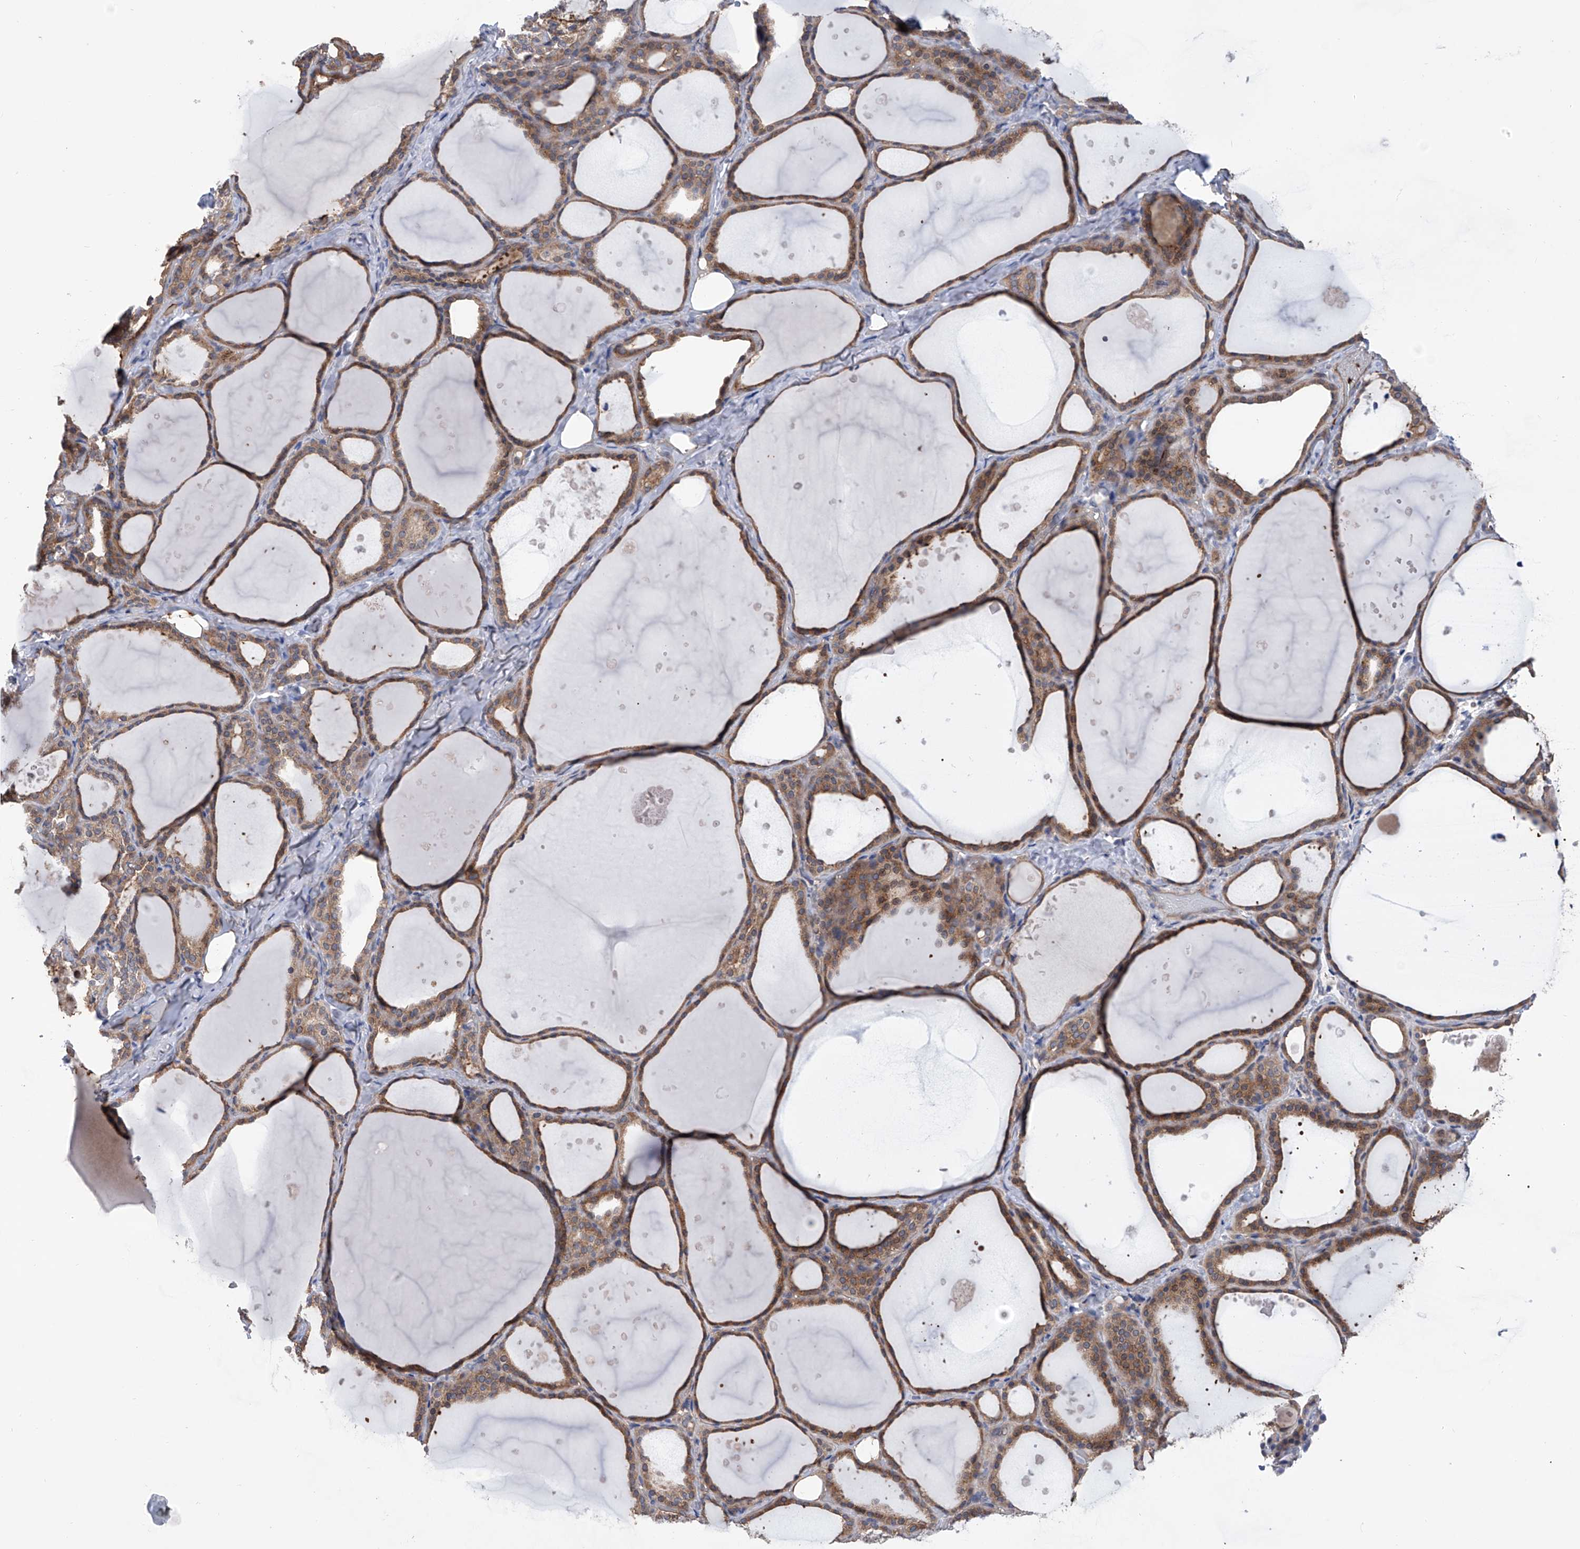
{"staining": {"intensity": "moderate", "quantity": ">75%", "location": "cytoplasmic/membranous"}, "tissue": "thyroid gland", "cell_type": "Glandular cells", "image_type": "normal", "snomed": [{"axis": "morphology", "description": "Normal tissue, NOS"}, {"axis": "topography", "description": "Thyroid gland"}], "caption": "IHC of benign thyroid gland exhibits medium levels of moderate cytoplasmic/membranous staining in about >75% of glandular cells.", "gene": "NUDT17", "patient": {"sex": "female", "age": 44}}